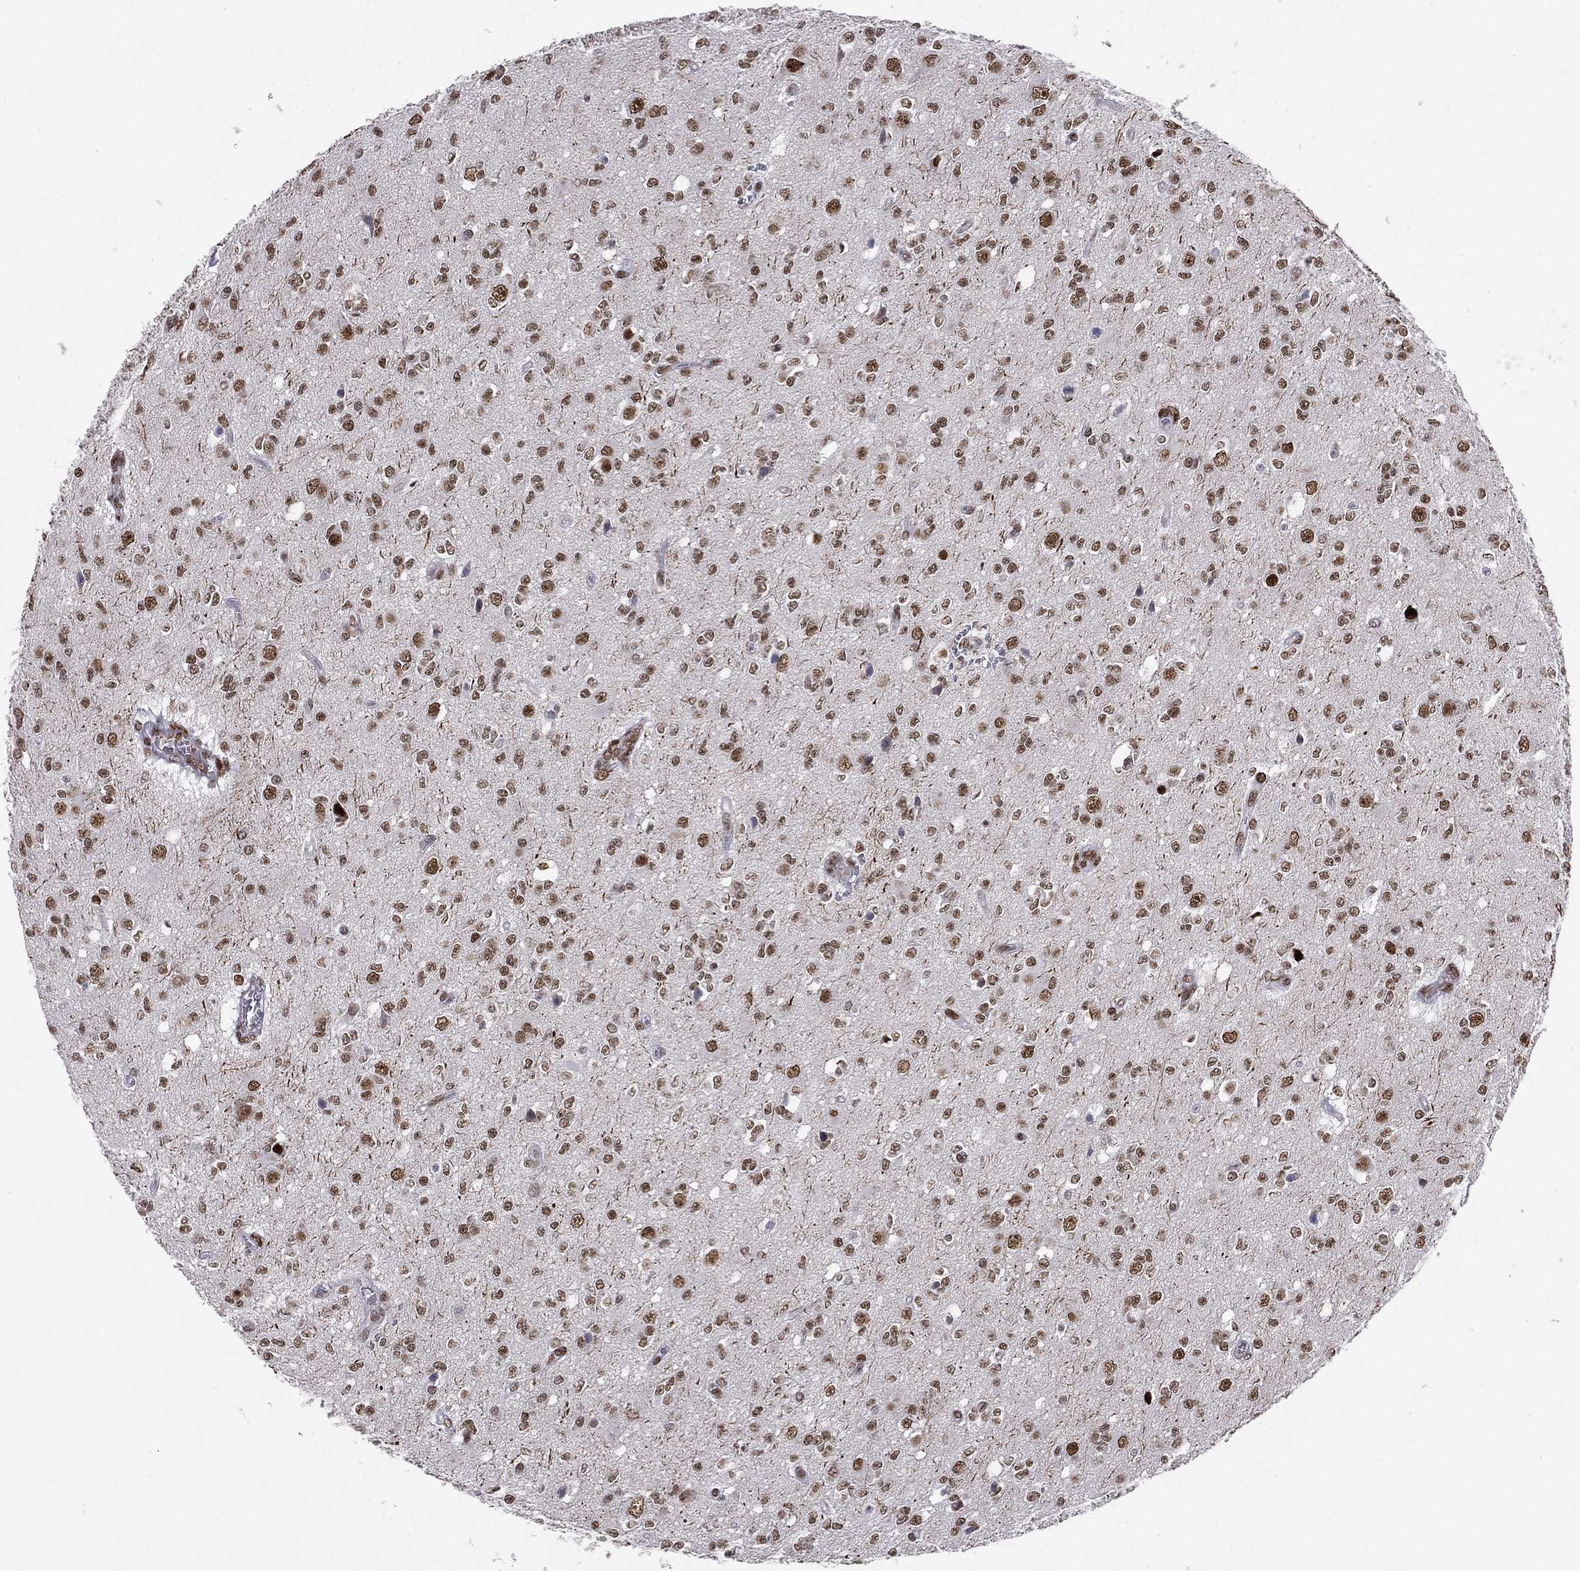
{"staining": {"intensity": "strong", "quantity": "25%-75%", "location": "nuclear"}, "tissue": "glioma", "cell_type": "Tumor cells", "image_type": "cancer", "snomed": [{"axis": "morphology", "description": "Glioma, malignant, Low grade"}, {"axis": "topography", "description": "Brain"}], "caption": "This is an image of immunohistochemistry (IHC) staining of malignant glioma (low-grade), which shows strong positivity in the nuclear of tumor cells.", "gene": "RTF1", "patient": {"sex": "female", "age": 45}}